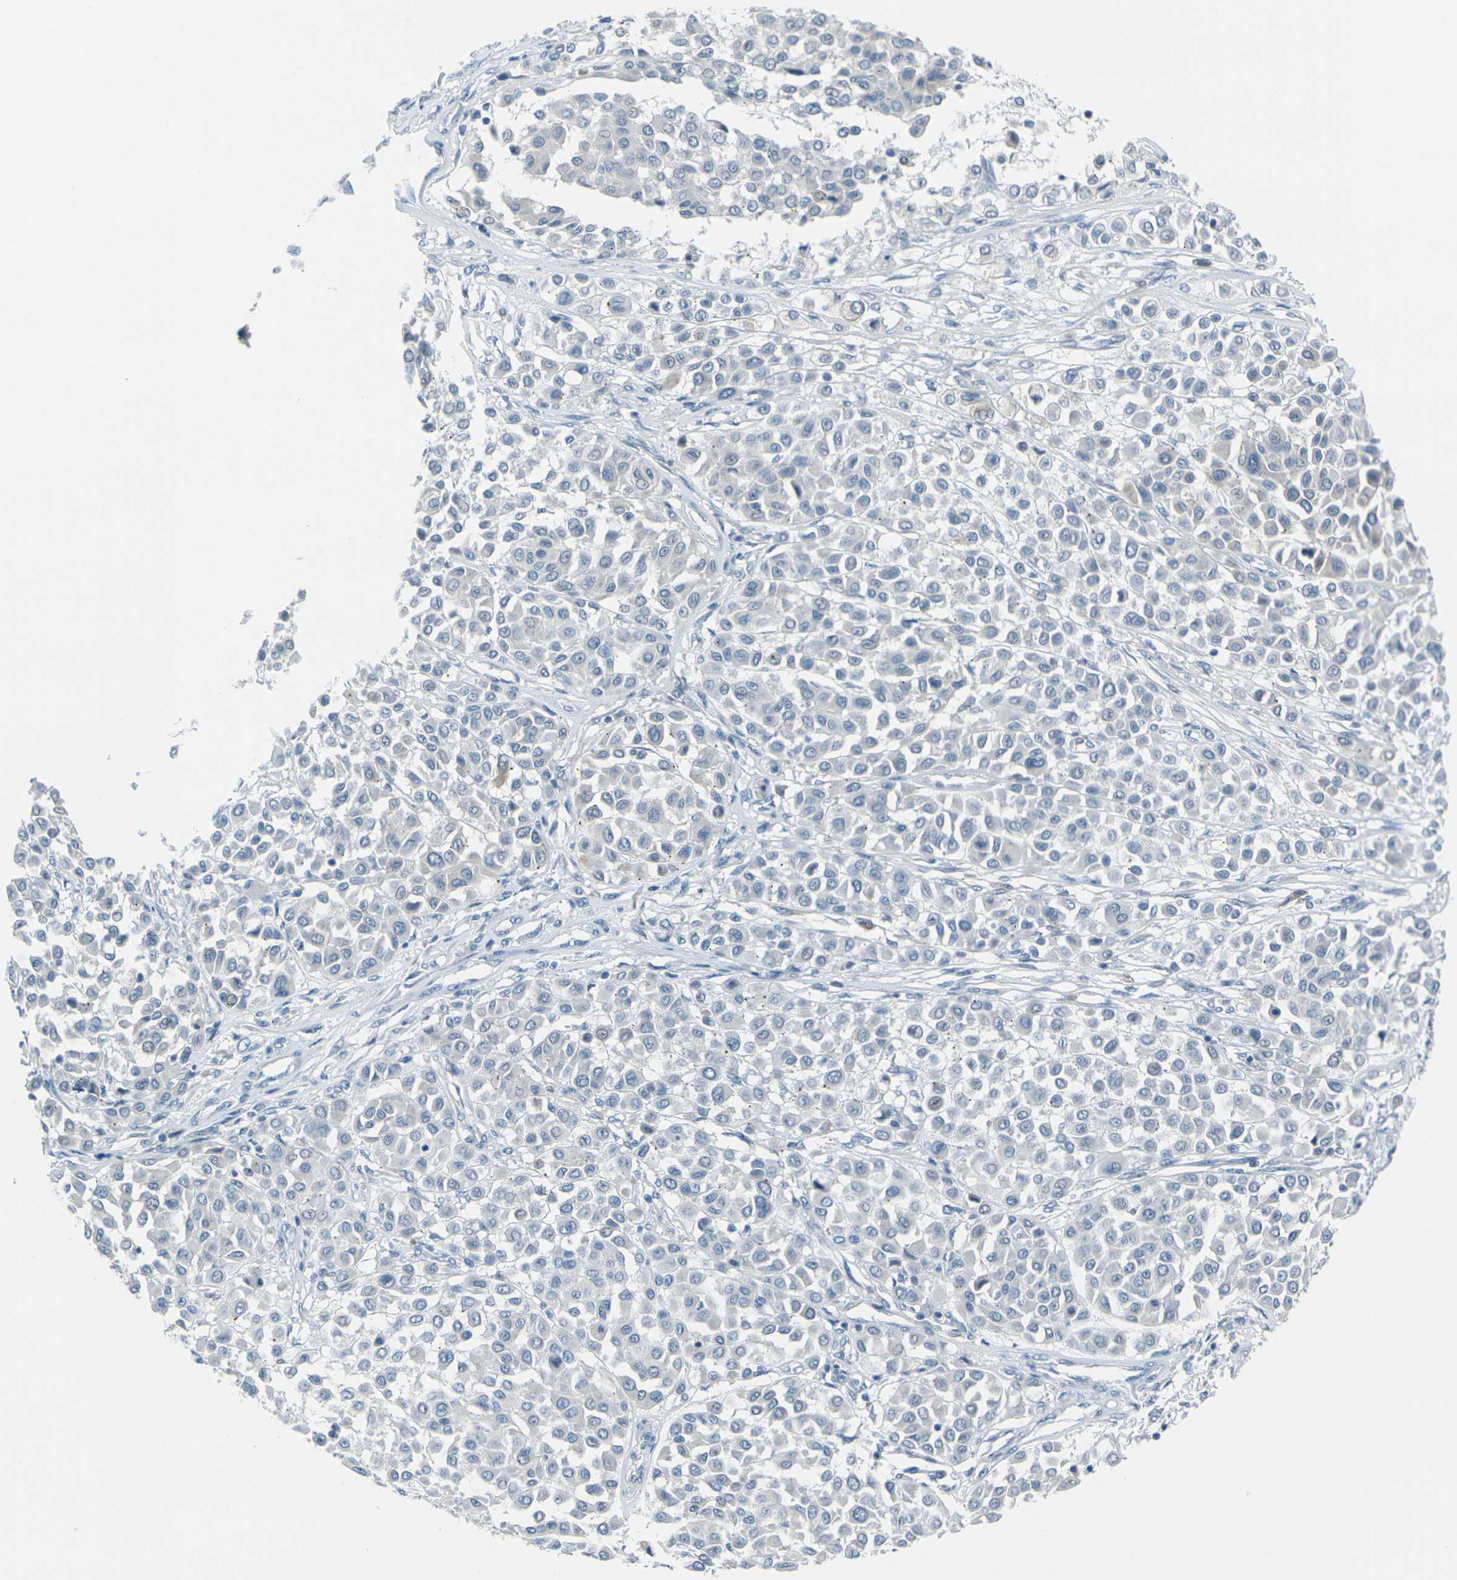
{"staining": {"intensity": "negative", "quantity": "none", "location": "none"}, "tissue": "melanoma", "cell_type": "Tumor cells", "image_type": "cancer", "snomed": [{"axis": "morphology", "description": "Malignant melanoma, Metastatic site"}, {"axis": "topography", "description": "Soft tissue"}], "caption": "Protein analysis of malignant melanoma (metastatic site) demonstrates no significant expression in tumor cells.", "gene": "ANKRD46", "patient": {"sex": "male", "age": 41}}